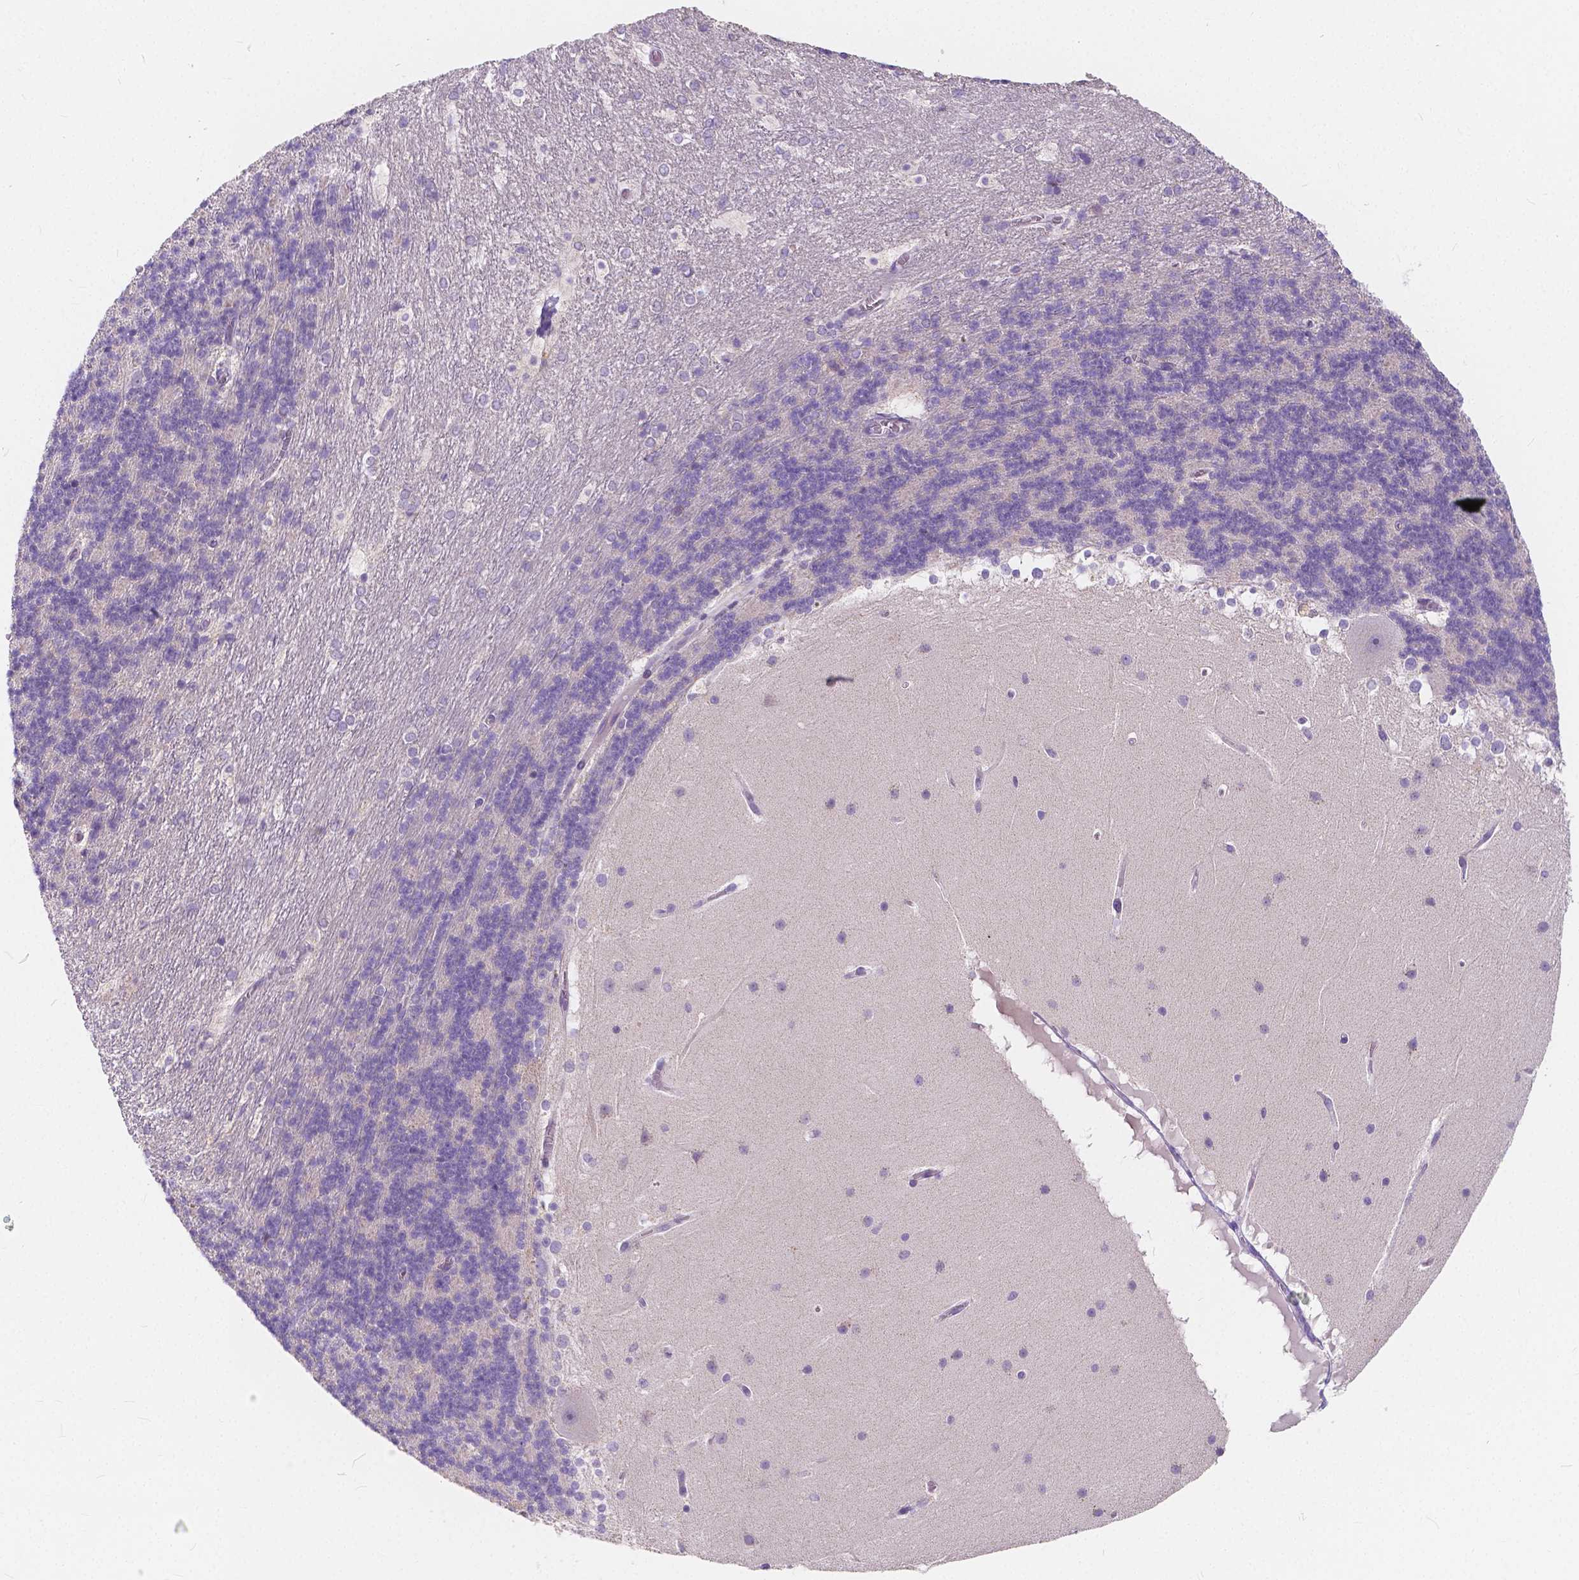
{"staining": {"intensity": "negative", "quantity": "none", "location": "none"}, "tissue": "cerebellum", "cell_type": "Cells in granular layer", "image_type": "normal", "snomed": [{"axis": "morphology", "description": "Normal tissue, NOS"}, {"axis": "topography", "description": "Cerebellum"}], "caption": "Cells in granular layer show no significant protein positivity in unremarkable cerebellum. Brightfield microscopy of immunohistochemistry (IHC) stained with DAB (brown) and hematoxylin (blue), captured at high magnification.", "gene": "RNF186", "patient": {"sex": "female", "age": 19}}